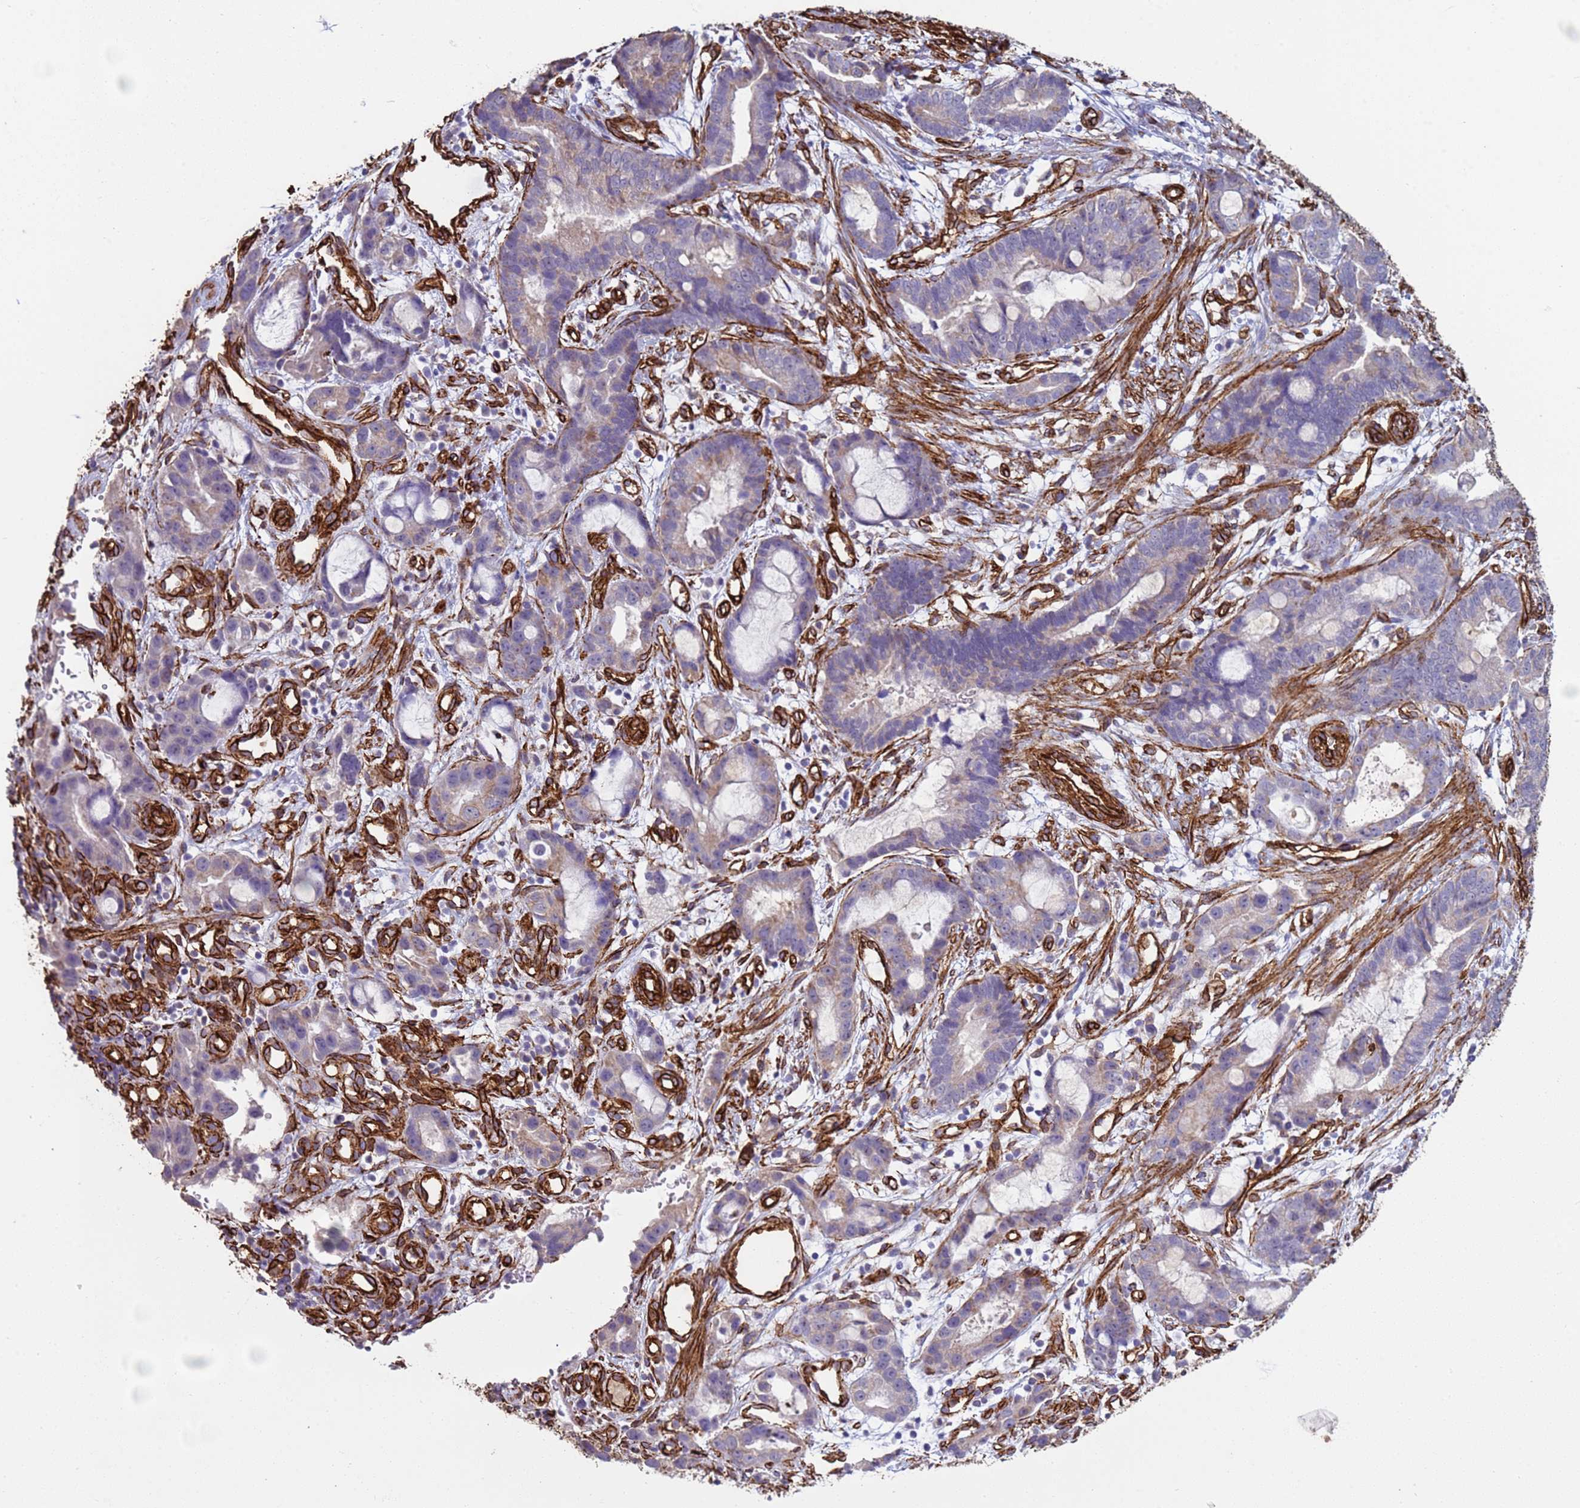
{"staining": {"intensity": "weak", "quantity": "<25%", "location": "cytoplasmic/membranous"}, "tissue": "stomach cancer", "cell_type": "Tumor cells", "image_type": "cancer", "snomed": [{"axis": "morphology", "description": "Adenocarcinoma, NOS"}, {"axis": "topography", "description": "Stomach"}], "caption": "The immunohistochemistry histopathology image has no significant expression in tumor cells of stomach adenocarcinoma tissue.", "gene": "GASK1A", "patient": {"sex": "male", "age": 55}}